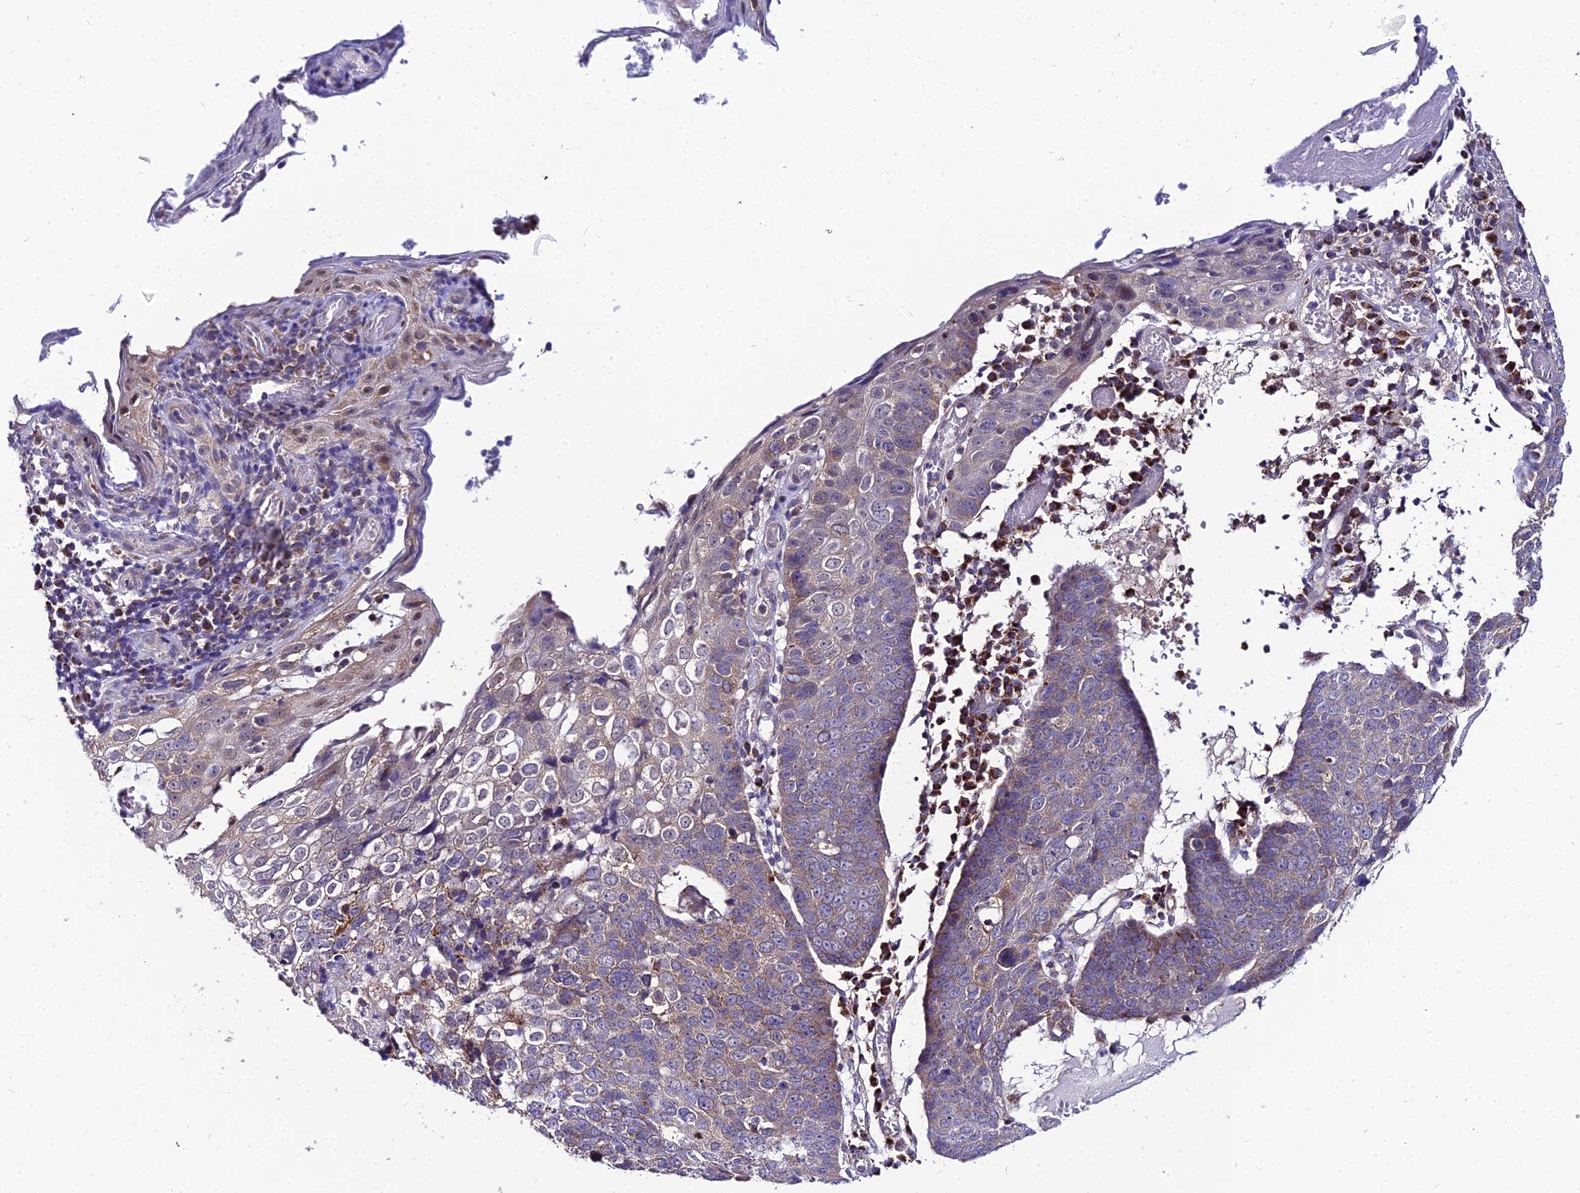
{"staining": {"intensity": "weak", "quantity": ">75%", "location": "cytoplasmic/membranous"}, "tissue": "skin cancer", "cell_type": "Tumor cells", "image_type": "cancer", "snomed": [{"axis": "morphology", "description": "Squamous cell carcinoma, NOS"}, {"axis": "topography", "description": "Skin"}], "caption": "Skin cancer (squamous cell carcinoma) tissue displays weak cytoplasmic/membranous positivity in approximately >75% of tumor cells, visualized by immunohistochemistry.", "gene": "PSMD2", "patient": {"sex": "male", "age": 71}}